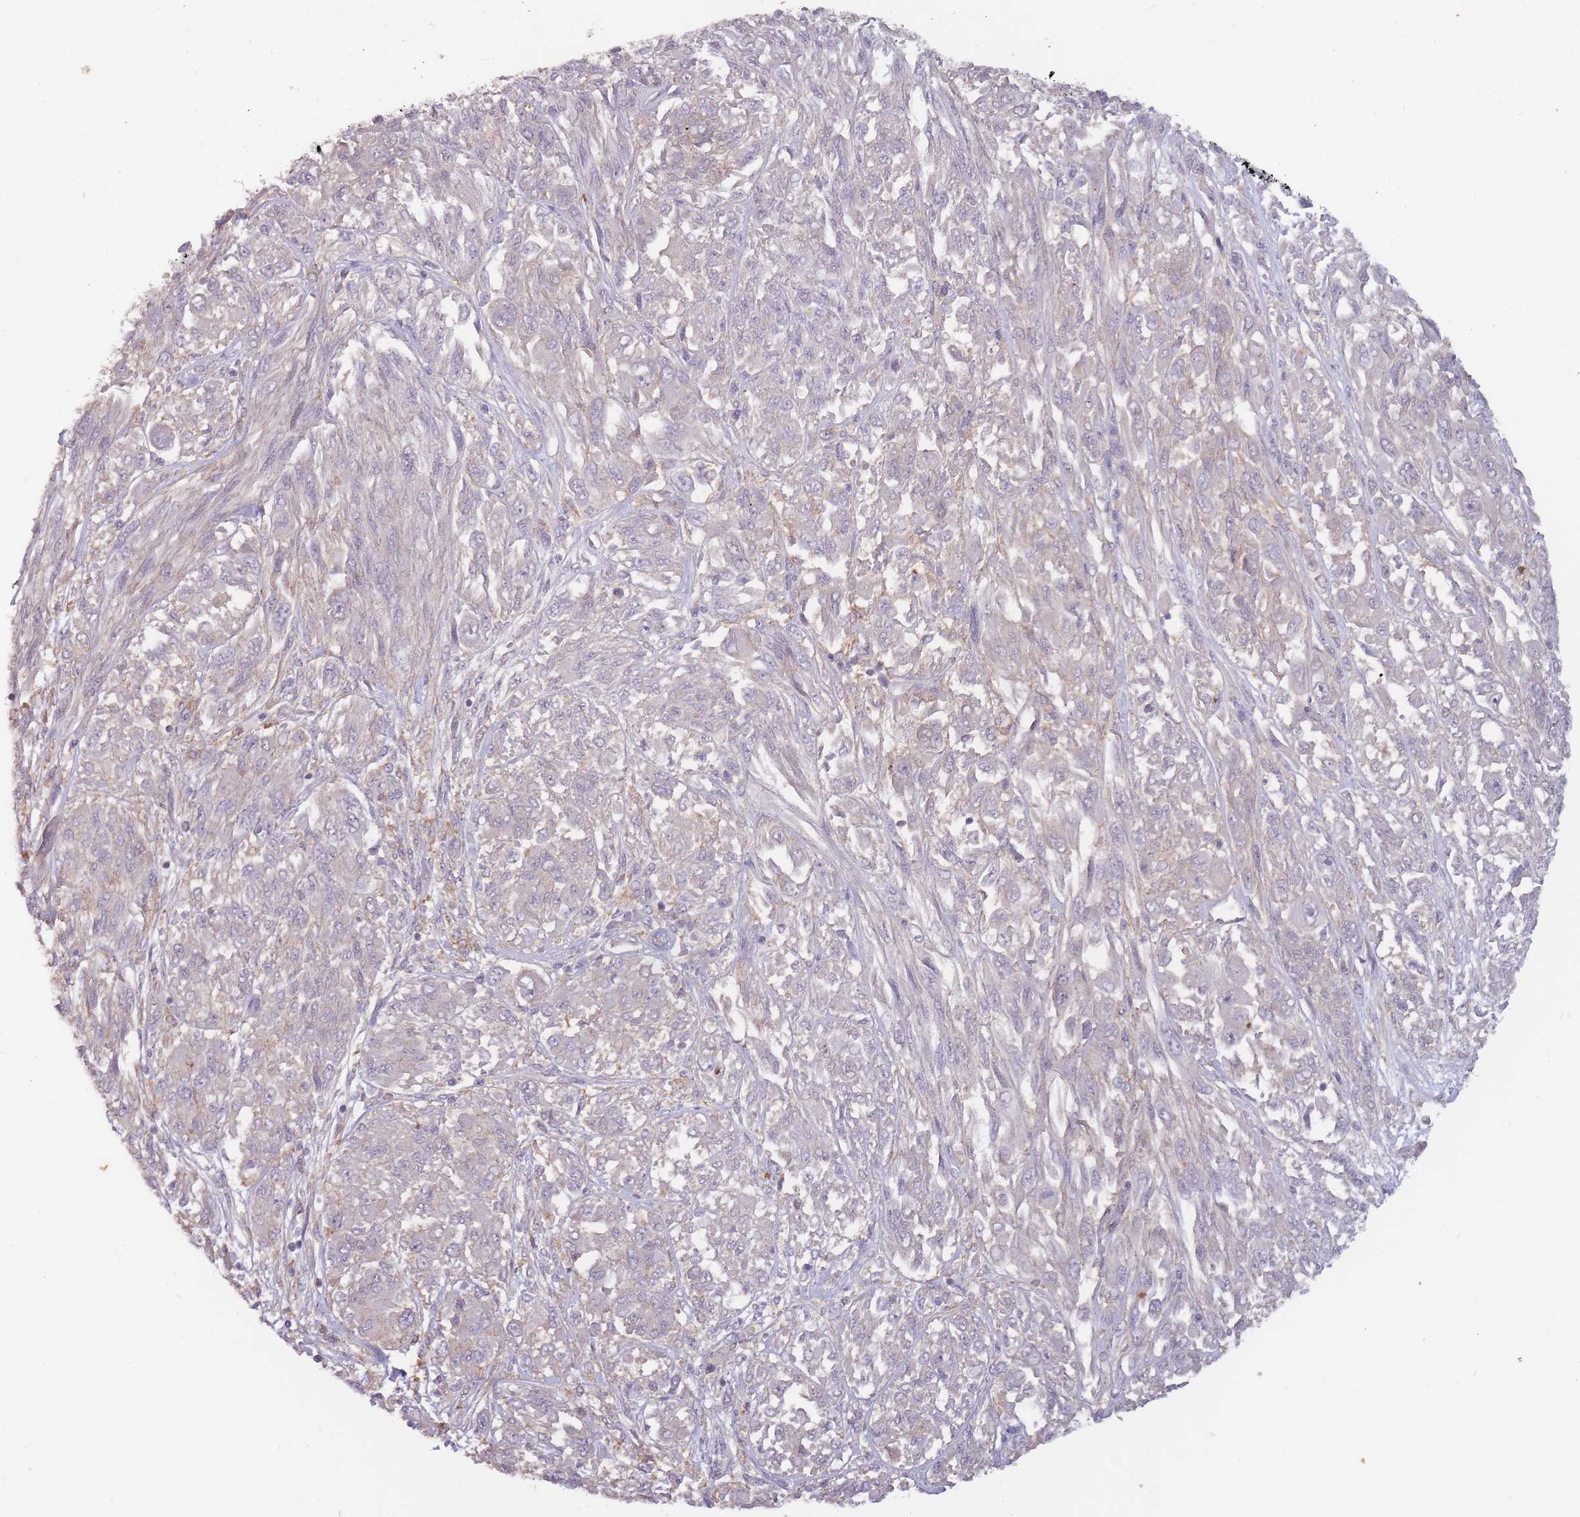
{"staining": {"intensity": "negative", "quantity": "none", "location": "none"}, "tissue": "melanoma", "cell_type": "Tumor cells", "image_type": "cancer", "snomed": [{"axis": "morphology", "description": "Malignant melanoma, NOS"}, {"axis": "topography", "description": "Skin"}], "caption": "Malignant melanoma stained for a protein using IHC exhibits no positivity tumor cells.", "gene": "TET3", "patient": {"sex": "female", "age": 91}}